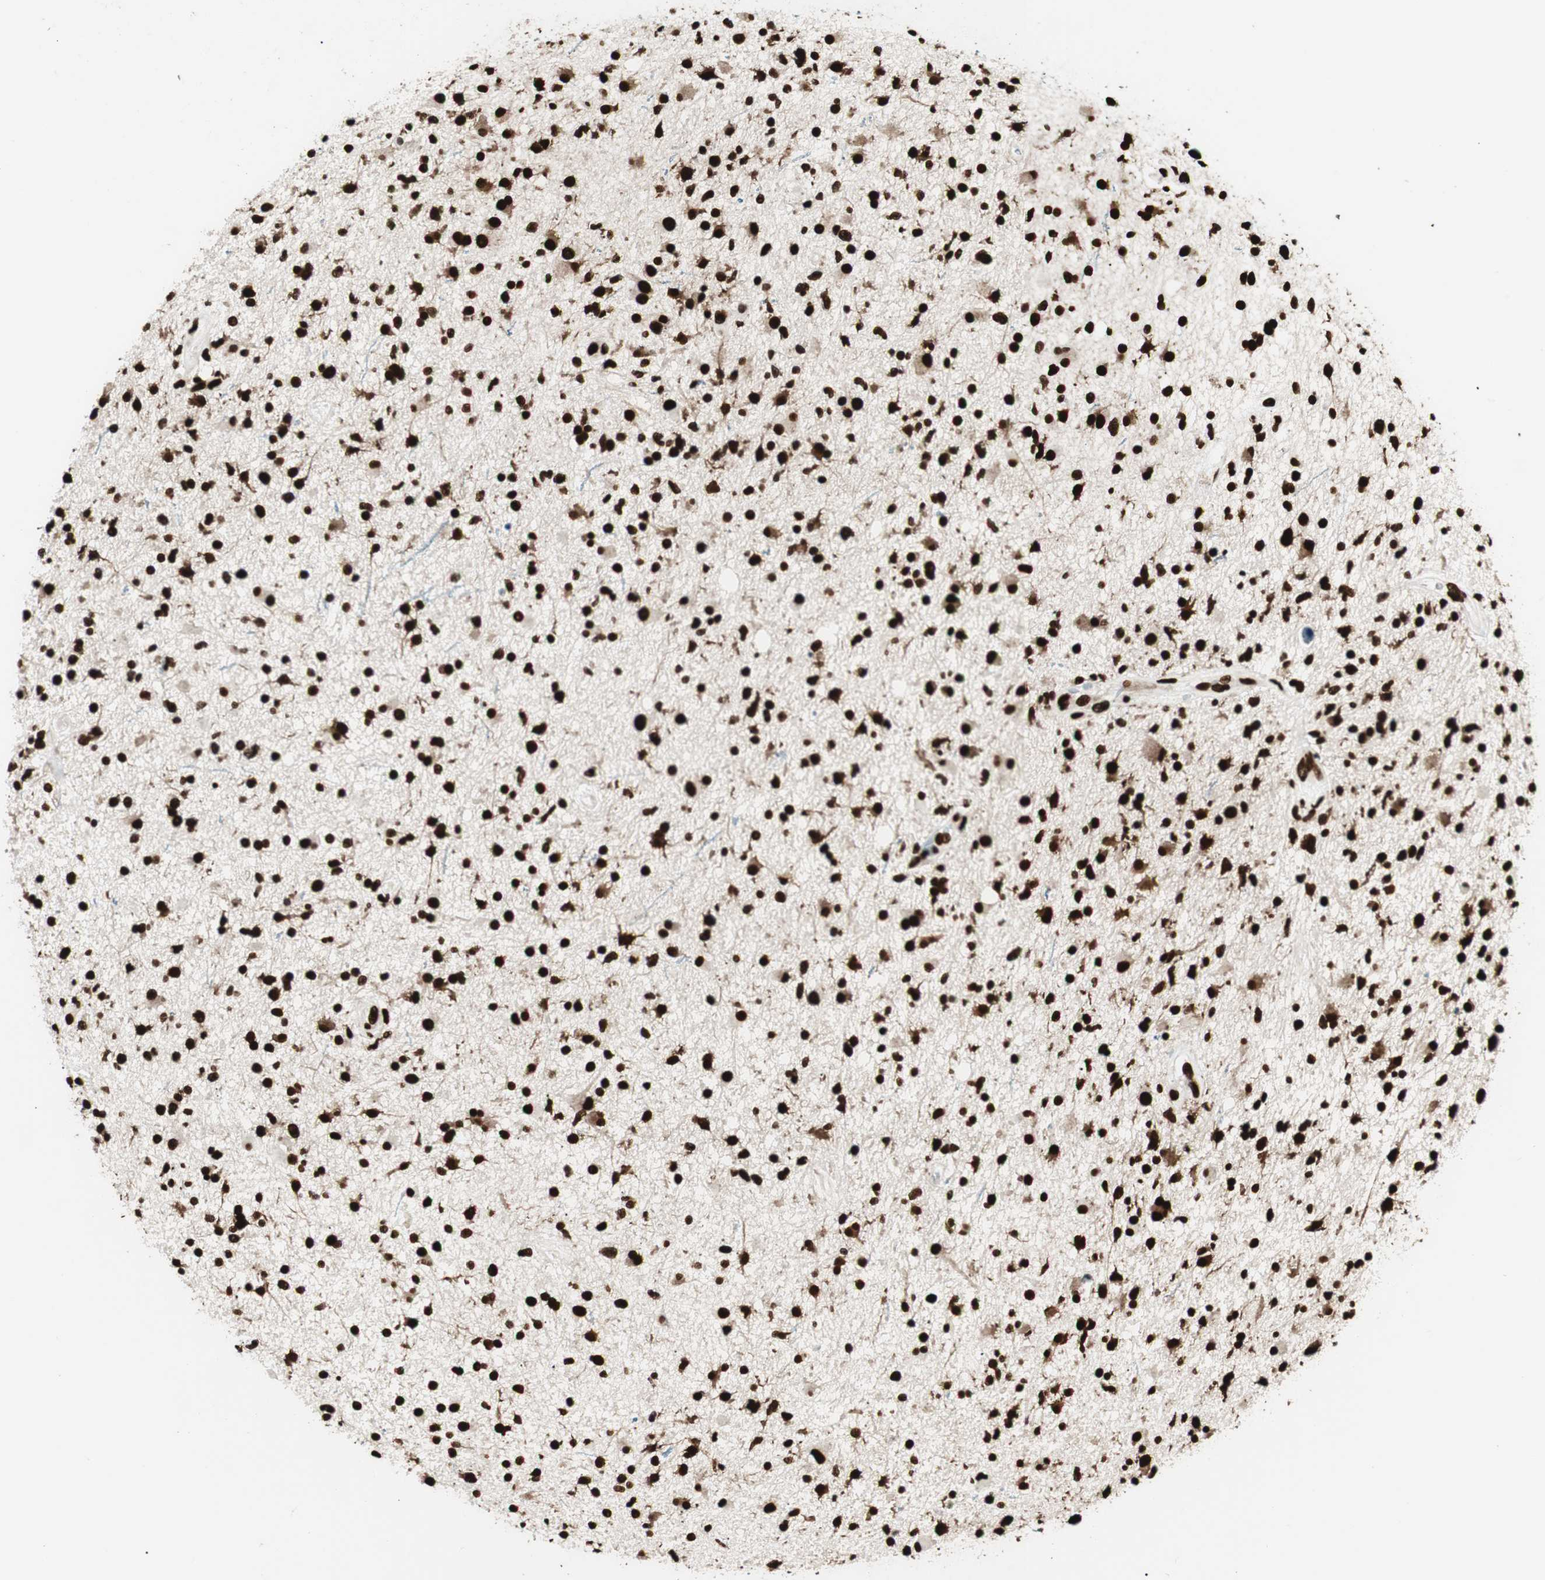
{"staining": {"intensity": "strong", "quantity": ">75%", "location": "nuclear"}, "tissue": "glioma", "cell_type": "Tumor cells", "image_type": "cancer", "snomed": [{"axis": "morphology", "description": "Glioma, malignant, High grade"}, {"axis": "topography", "description": "Brain"}], "caption": "Immunohistochemical staining of human malignant glioma (high-grade) demonstrates strong nuclear protein staining in approximately >75% of tumor cells.", "gene": "EWSR1", "patient": {"sex": "male", "age": 33}}